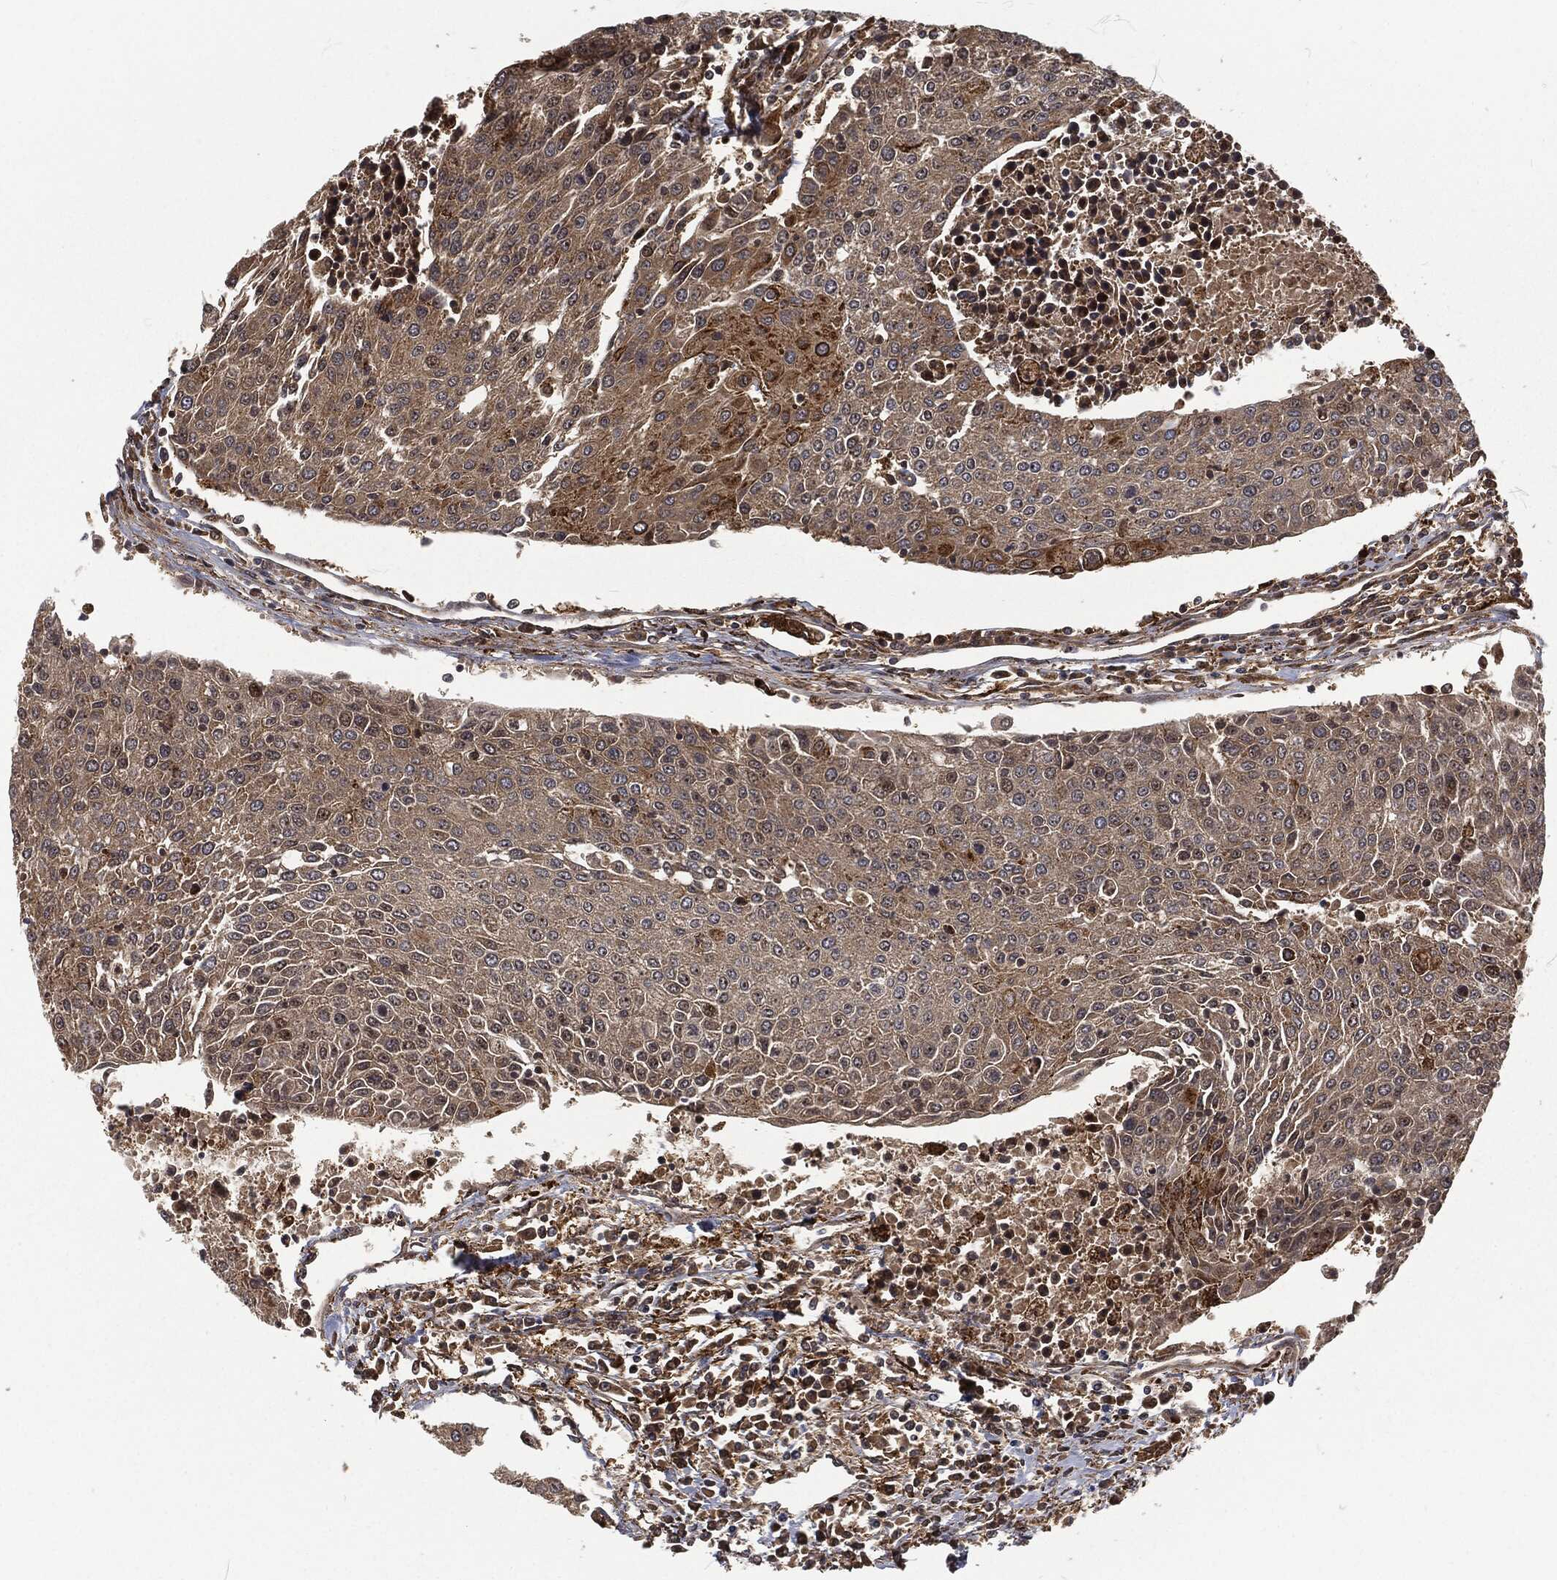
{"staining": {"intensity": "moderate", "quantity": ">75%", "location": "cytoplasmic/membranous"}, "tissue": "urothelial cancer", "cell_type": "Tumor cells", "image_type": "cancer", "snomed": [{"axis": "morphology", "description": "Urothelial carcinoma, High grade"}, {"axis": "topography", "description": "Urinary bladder"}], "caption": "Immunohistochemical staining of urothelial cancer shows medium levels of moderate cytoplasmic/membranous protein expression in approximately >75% of tumor cells.", "gene": "RFTN1", "patient": {"sex": "female", "age": 85}}